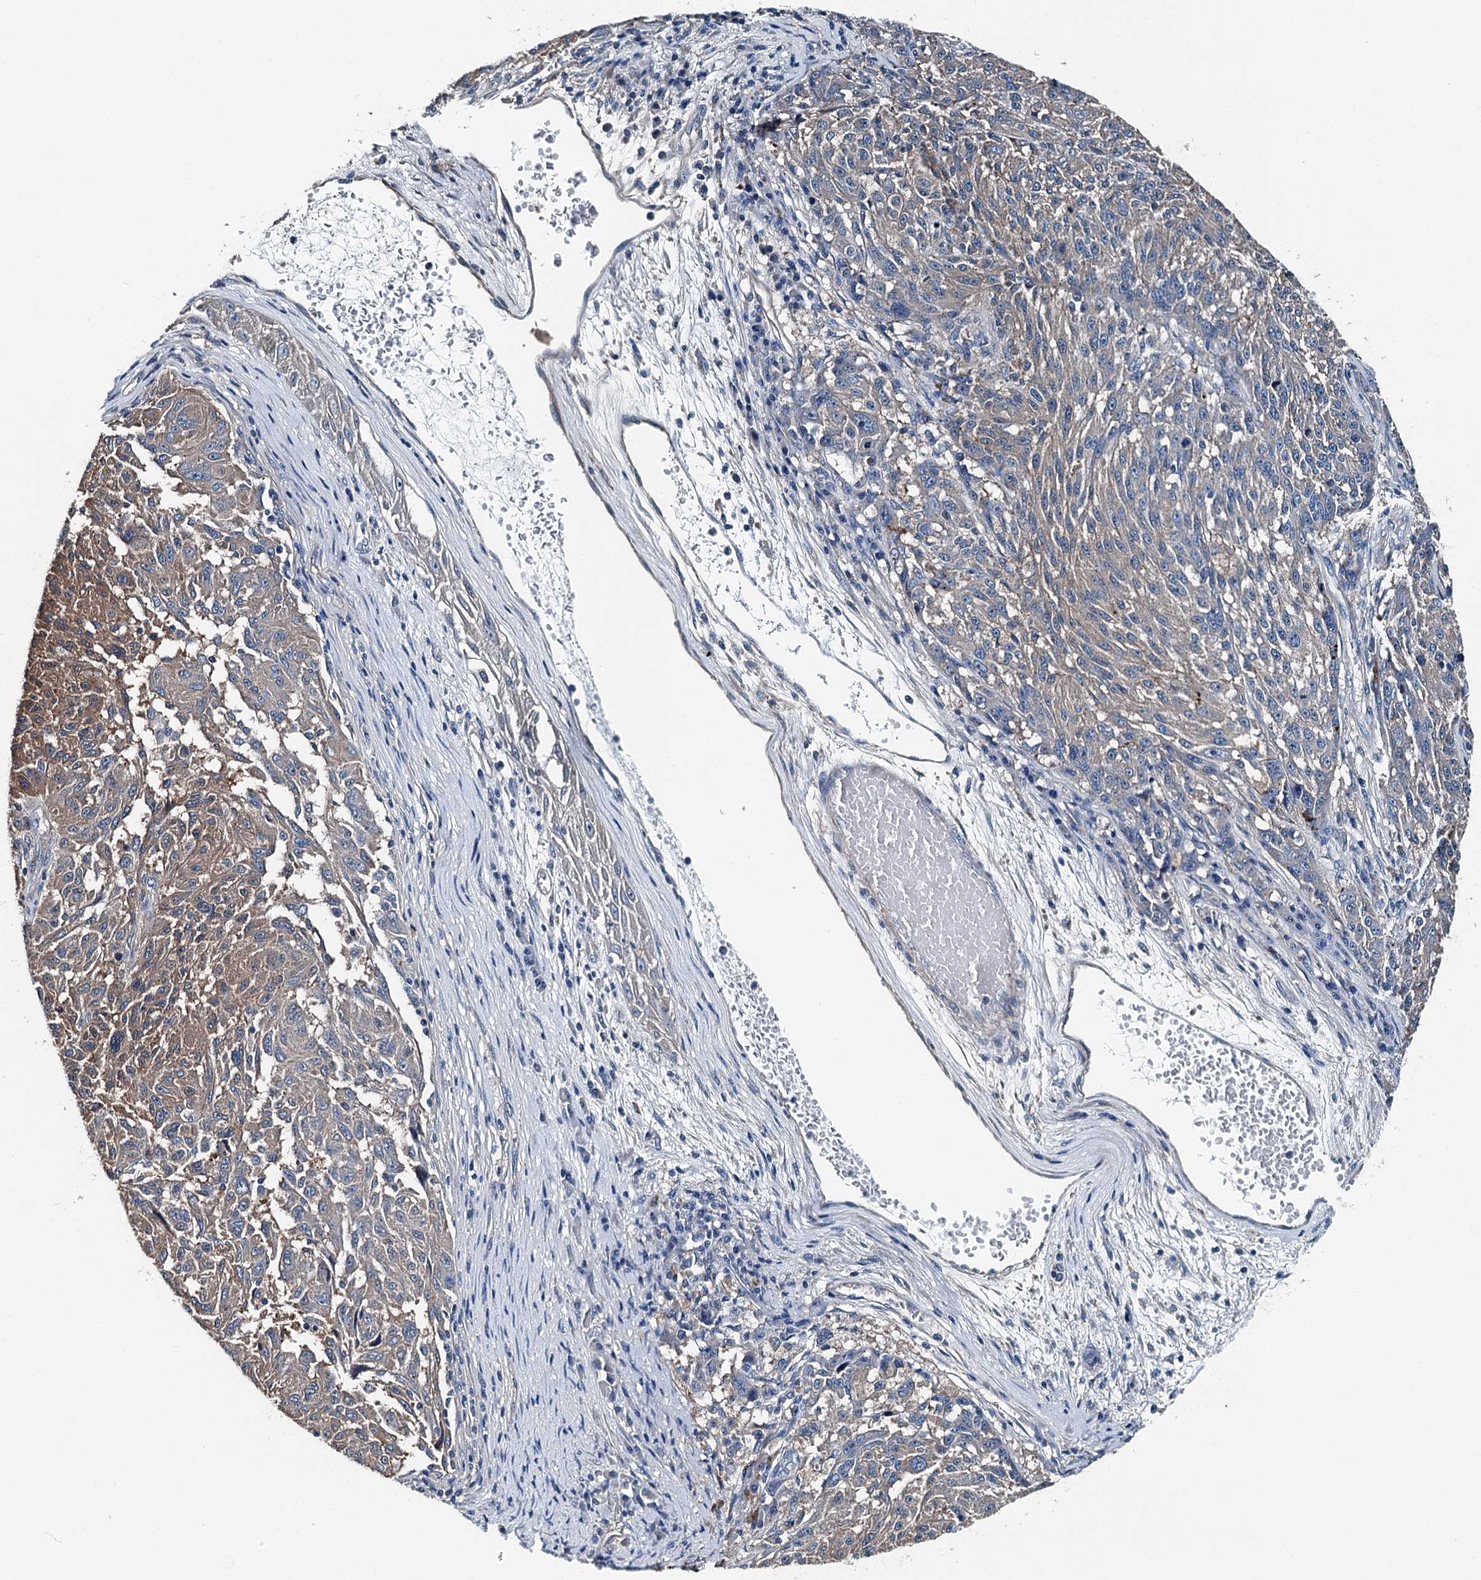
{"staining": {"intensity": "weak", "quantity": "<25%", "location": "cytoplasmic/membranous"}, "tissue": "melanoma", "cell_type": "Tumor cells", "image_type": "cancer", "snomed": [{"axis": "morphology", "description": "Malignant melanoma, NOS"}, {"axis": "topography", "description": "Skin"}], "caption": "High magnification brightfield microscopy of melanoma stained with DAB (3,3'-diaminobenzidine) (brown) and counterstained with hematoxylin (blue): tumor cells show no significant expression.", "gene": "BHMT", "patient": {"sex": "male", "age": 53}}